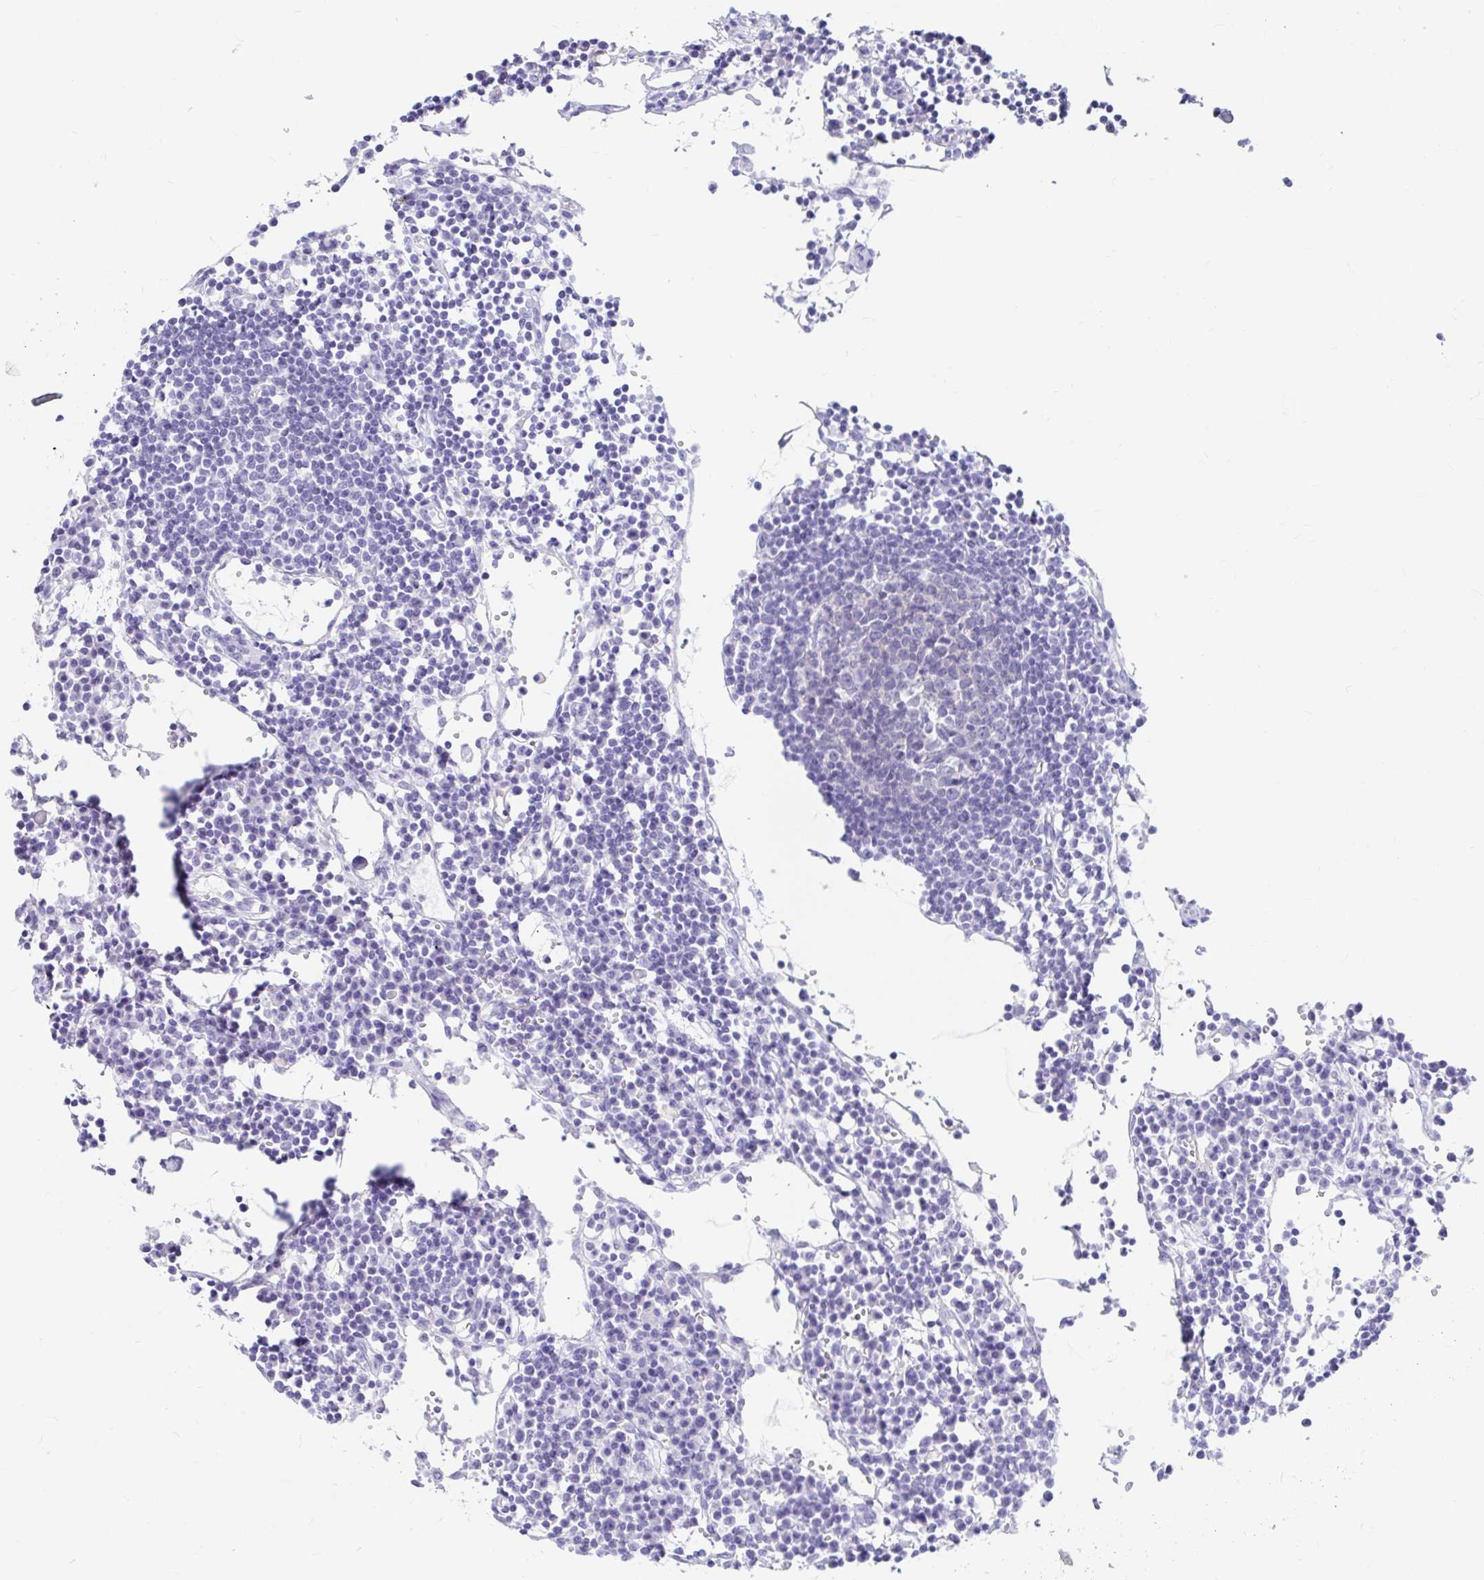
{"staining": {"intensity": "negative", "quantity": "none", "location": "none"}, "tissue": "lymph node", "cell_type": "Germinal center cells", "image_type": "normal", "snomed": [{"axis": "morphology", "description": "Normal tissue, NOS"}, {"axis": "topography", "description": "Lymph node"}], "caption": "IHC of unremarkable lymph node reveals no positivity in germinal center cells.", "gene": "PPP1R1B", "patient": {"sex": "female", "age": 78}}